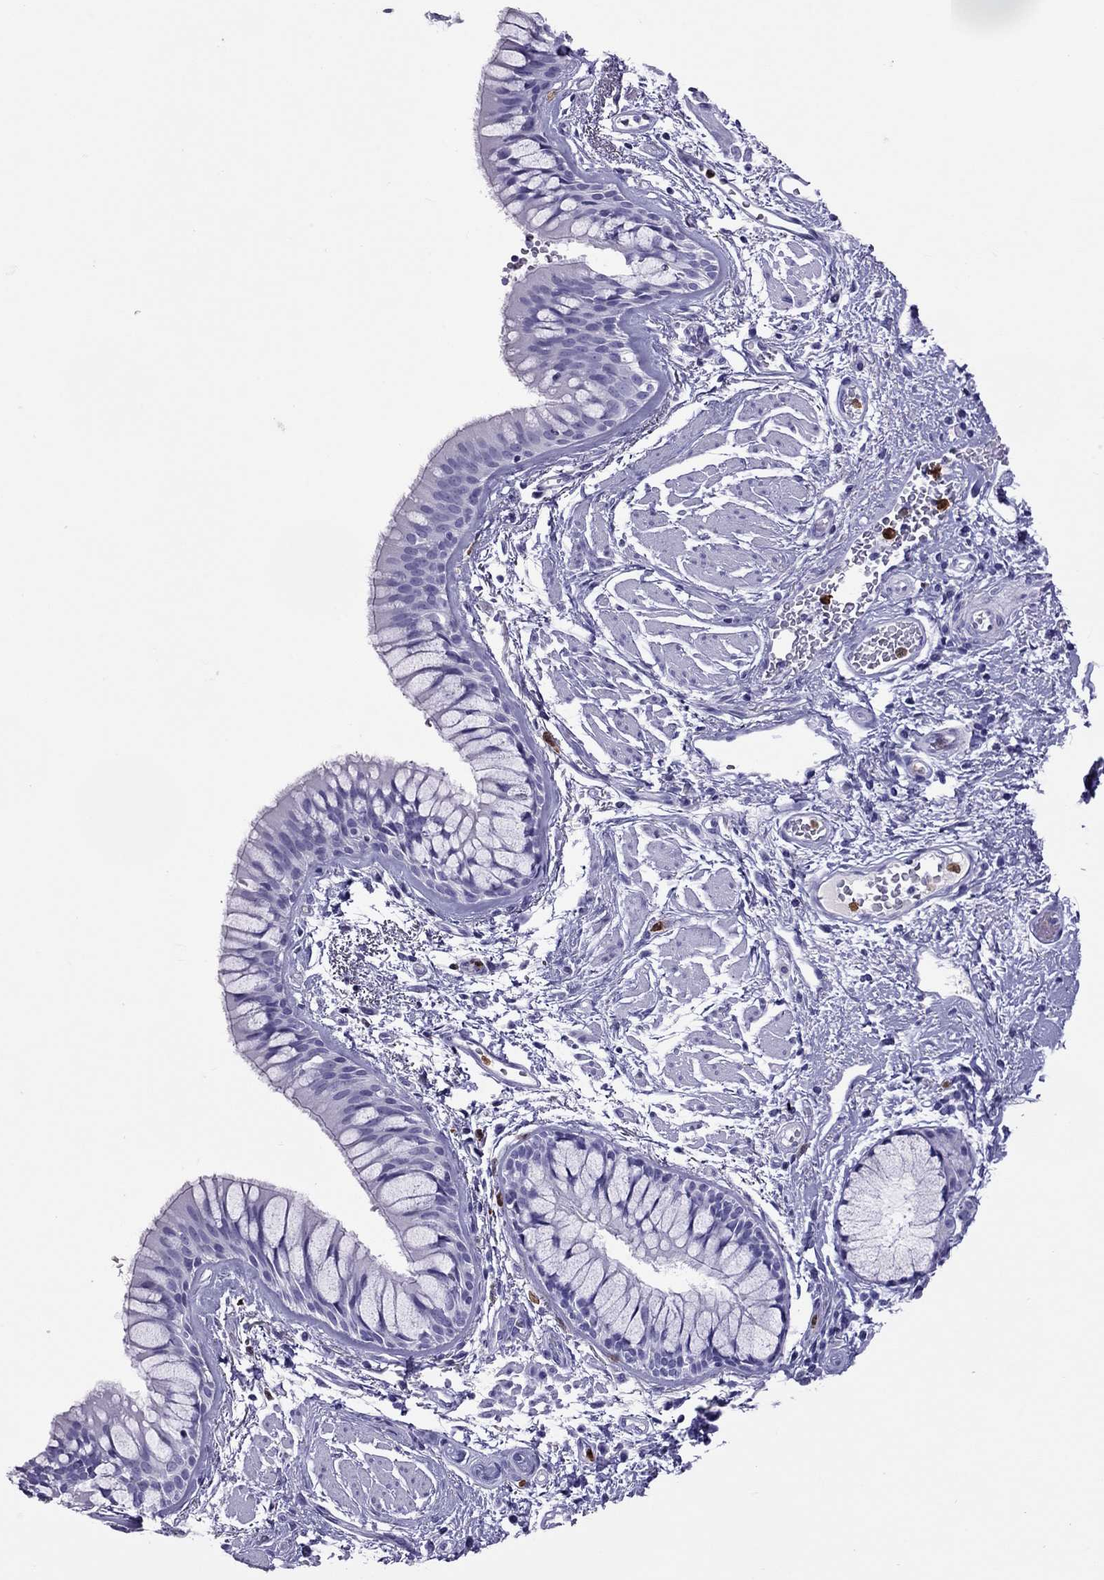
{"staining": {"intensity": "negative", "quantity": "none", "location": "none"}, "tissue": "bronchus", "cell_type": "Respiratory epithelial cells", "image_type": "normal", "snomed": [{"axis": "morphology", "description": "Normal tissue, NOS"}, {"axis": "topography", "description": "Bronchus"}, {"axis": "topography", "description": "Lung"}], "caption": "Image shows no protein expression in respiratory epithelial cells of benign bronchus.", "gene": "SLAMF1", "patient": {"sex": "female", "age": 57}}